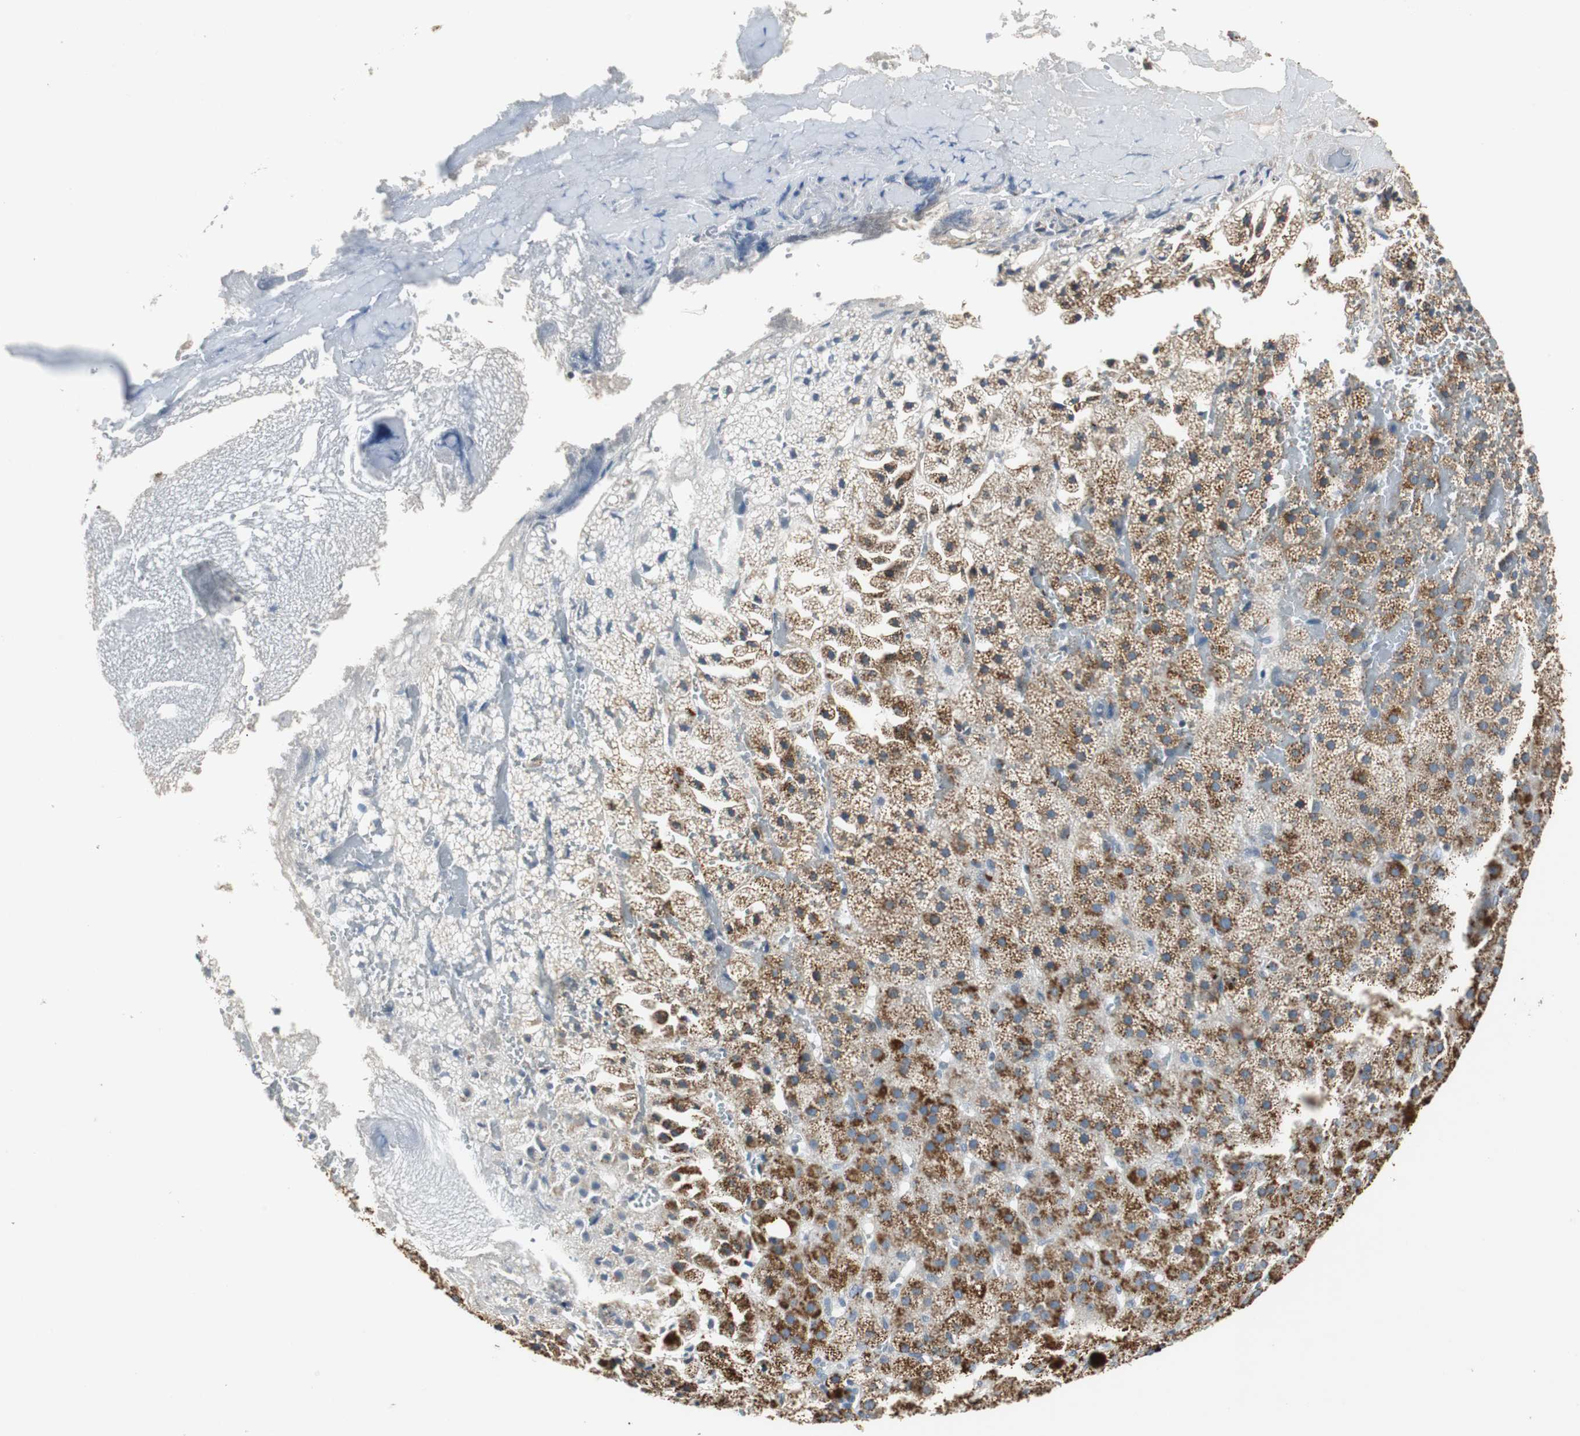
{"staining": {"intensity": "strong", "quantity": ">75%", "location": "cytoplasmic/membranous"}, "tissue": "adrenal gland", "cell_type": "Glandular cells", "image_type": "normal", "snomed": [{"axis": "morphology", "description": "Normal tissue, NOS"}, {"axis": "topography", "description": "Adrenal gland"}], "caption": "Immunohistochemical staining of unremarkable adrenal gland exhibits strong cytoplasmic/membranous protein expression in about >75% of glandular cells. The staining was performed using DAB, with brown indicating positive protein expression. Nuclei are stained blue with hematoxylin.", "gene": "NLGN1", "patient": {"sex": "male", "age": 35}}